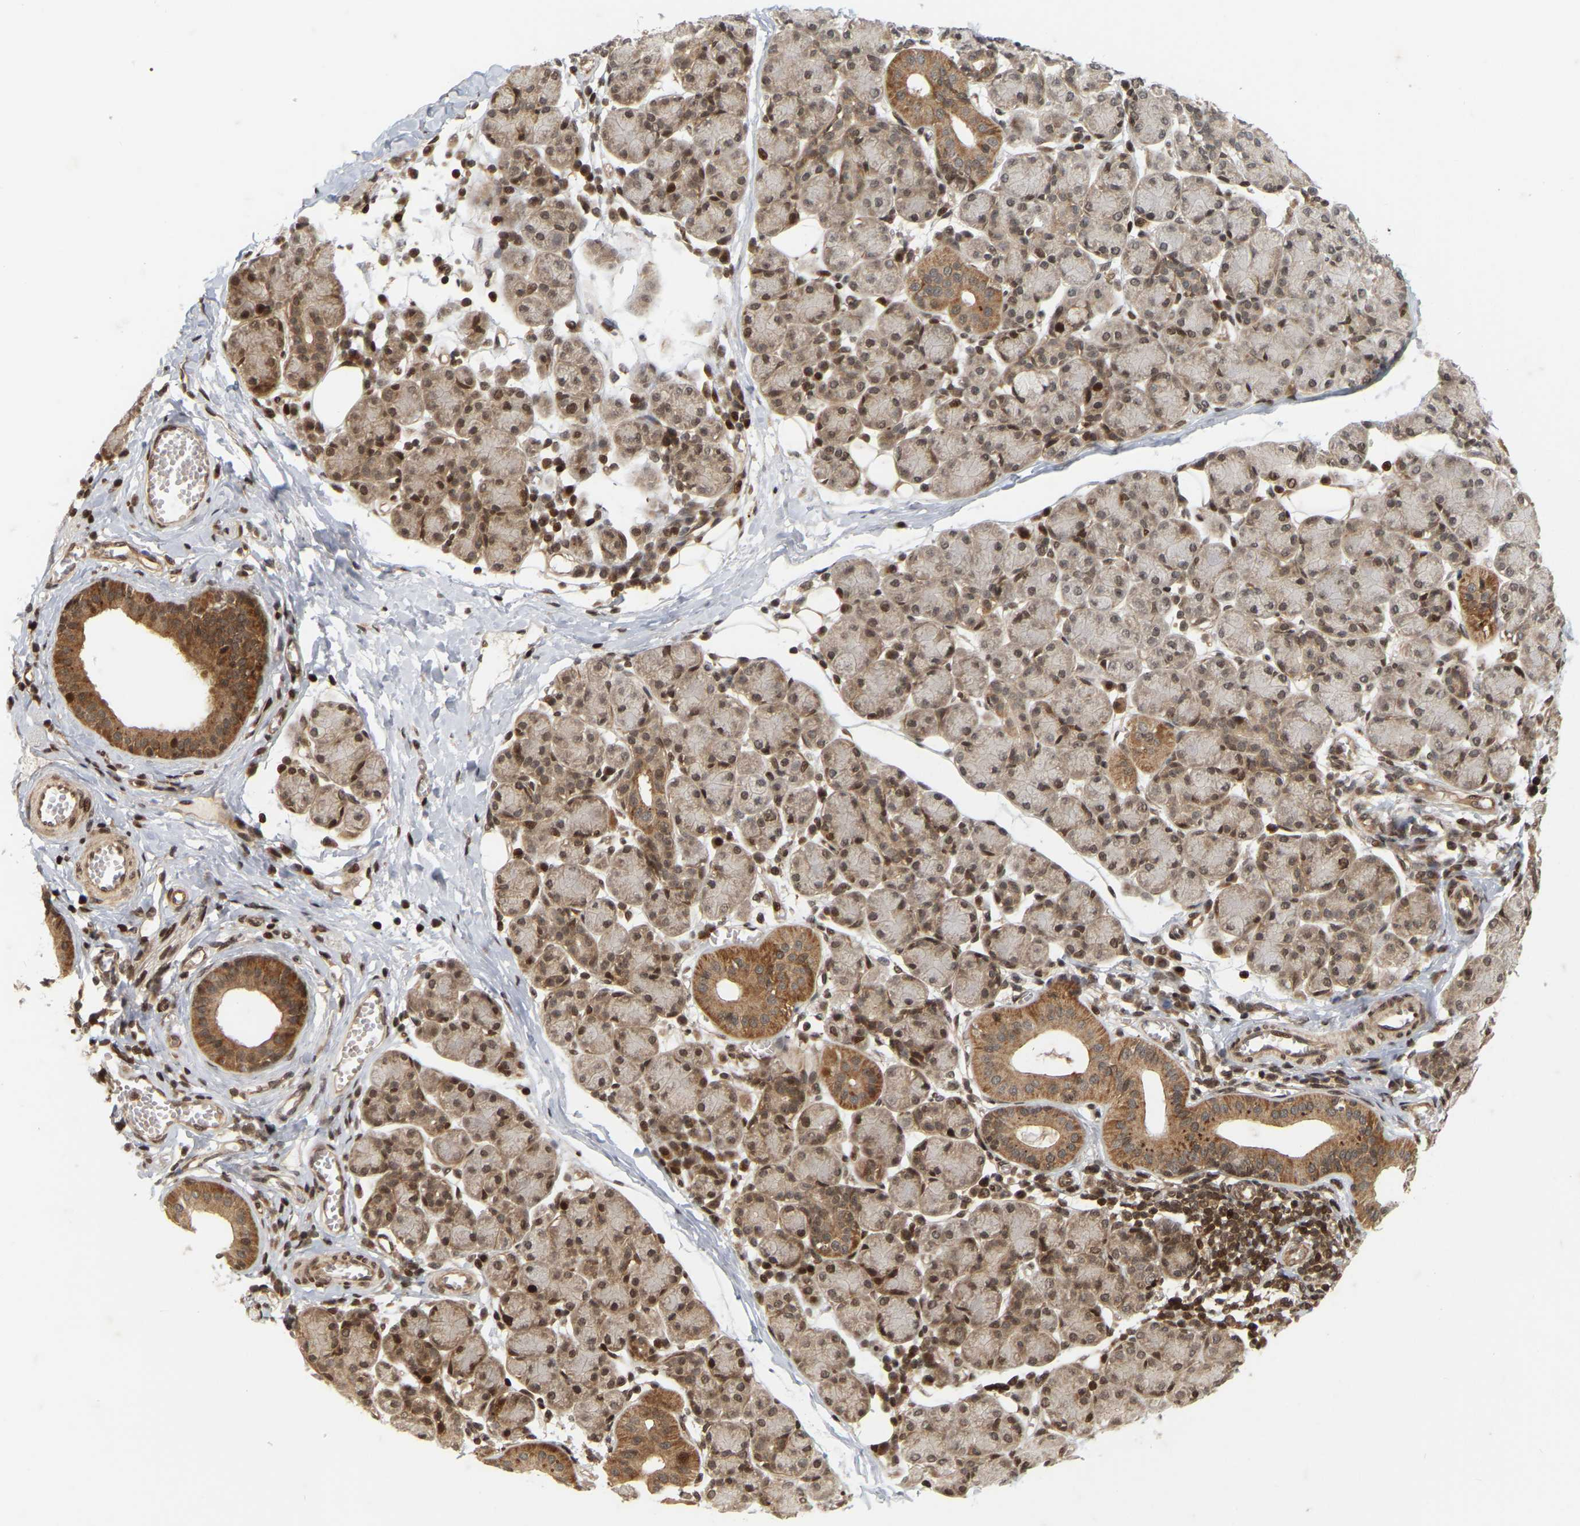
{"staining": {"intensity": "strong", "quantity": ">75%", "location": "cytoplasmic/membranous,nuclear"}, "tissue": "salivary gland", "cell_type": "Glandular cells", "image_type": "normal", "snomed": [{"axis": "morphology", "description": "Normal tissue, NOS"}, {"axis": "morphology", "description": "Inflammation, NOS"}, {"axis": "topography", "description": "Lymph node"}, {"axis": "topography", "description": "Salivary gland"}], "caption": "Immunohistochemistry (IHC) staining of benign salivary gland, which exhibits high levels of strong cytoplasmic/membranous,nuclear expression in approximately >75% of glandular cells indicating strong cytoplasmic/membranous,nuclear protein positivity. The staining was performed using DAB (3,3'-diaminobenzidine) (brown) for protein detection and nuclei were counterstained in hematoxylin (blue).", "gene": "NFE2L2", "patient": {"sex": "male", "age": 3}}